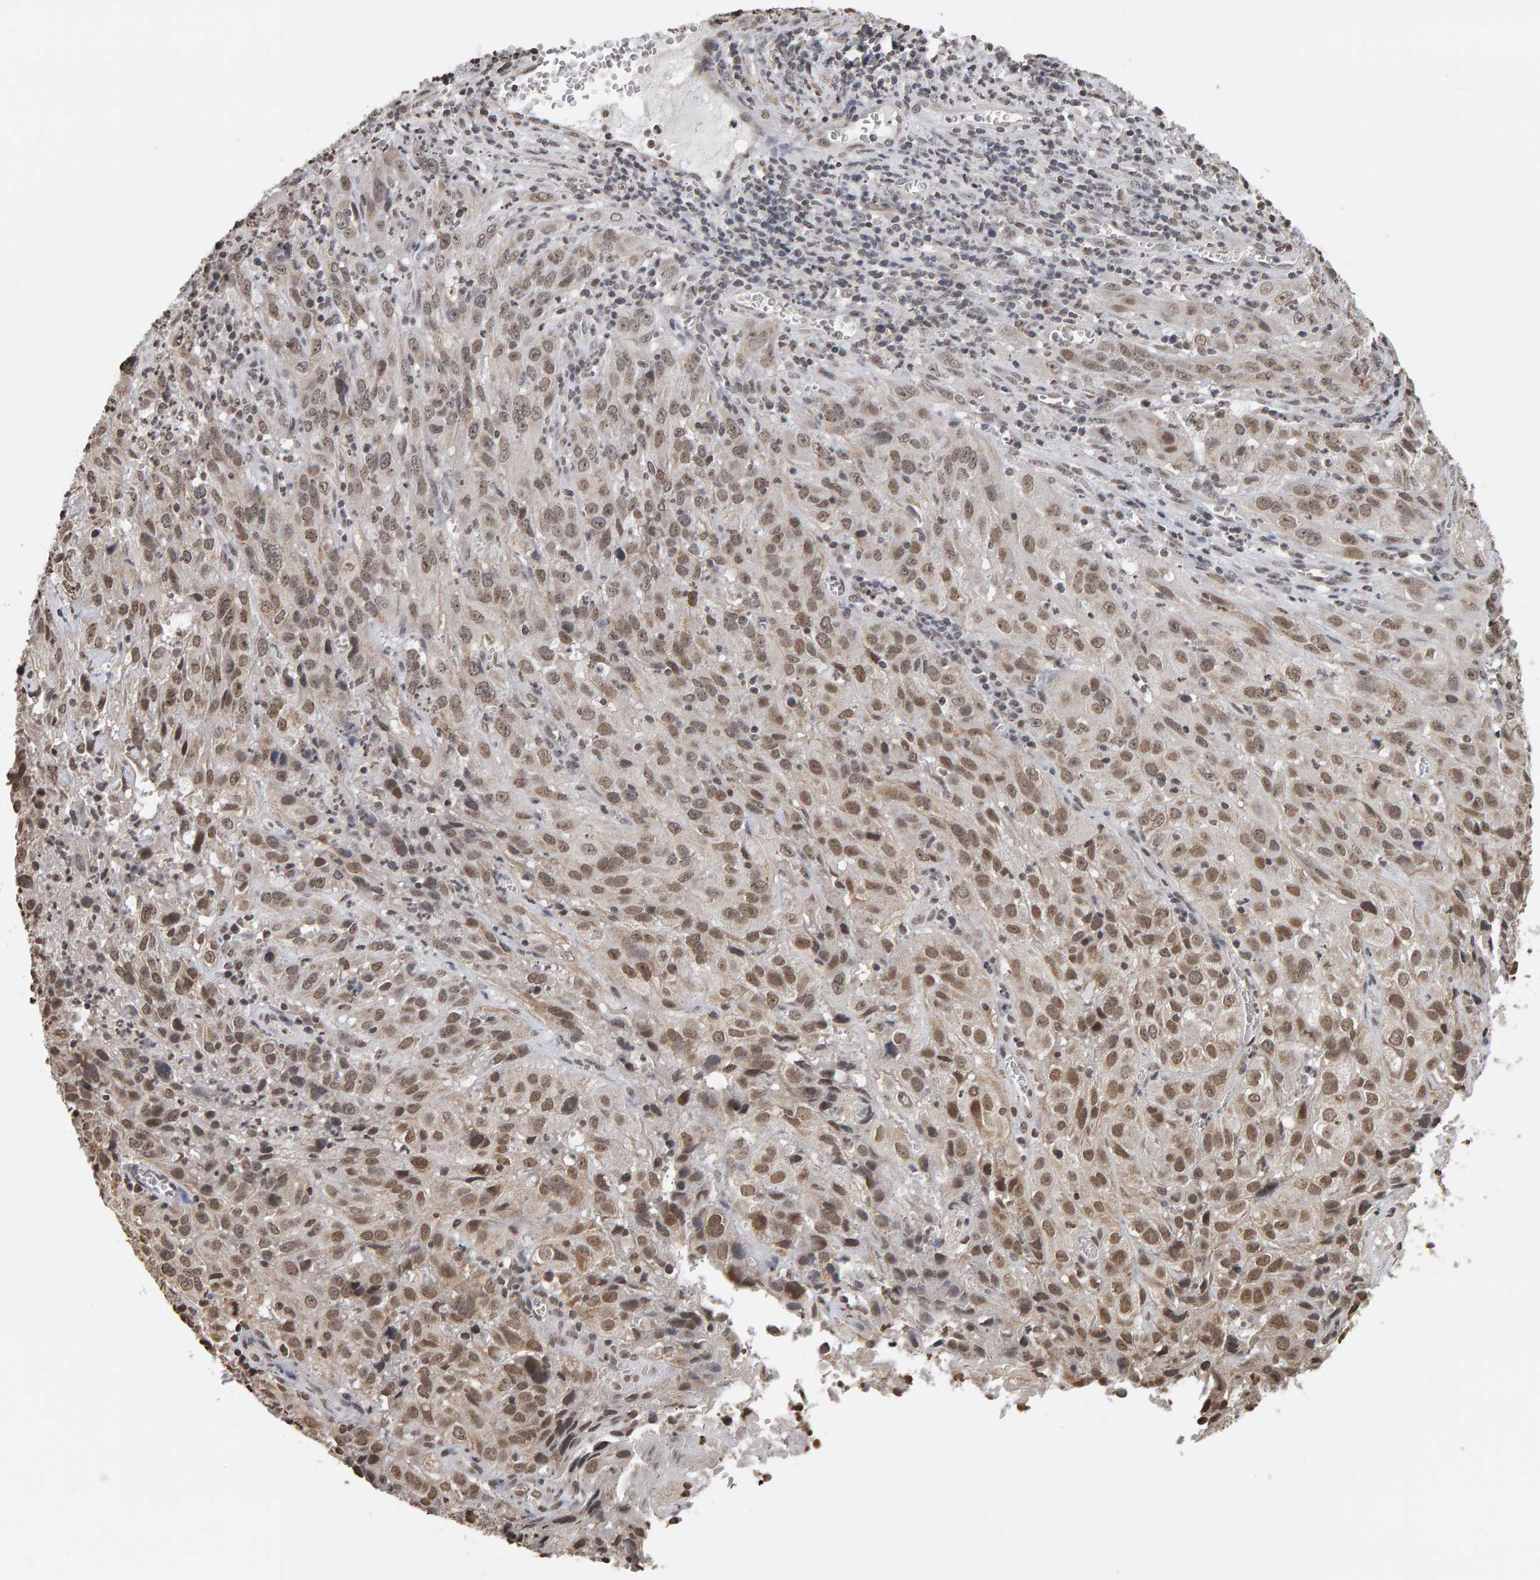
{"staining": {"intensity": "moderate", "quantity": ">75%", "location": "nuclear"}, "tissue": "cervical cancer", "cell_type": "Tumor cells", "image_type": "cancer", "snomed": [{"axis": "morphology", "description": "Squamous cell carcinoma, NOS"}, {"axis": "topography", "description": "Cervix"}], "caption": "High-power microscopy captured an immunohistochemistry (IHC) image of cervical squamous cell carcinoma, revealing moderate nuclear expression in about >75% of tumor cells.", "gene": "AFF4", "patient": {"sex": "female", "age": 32}}